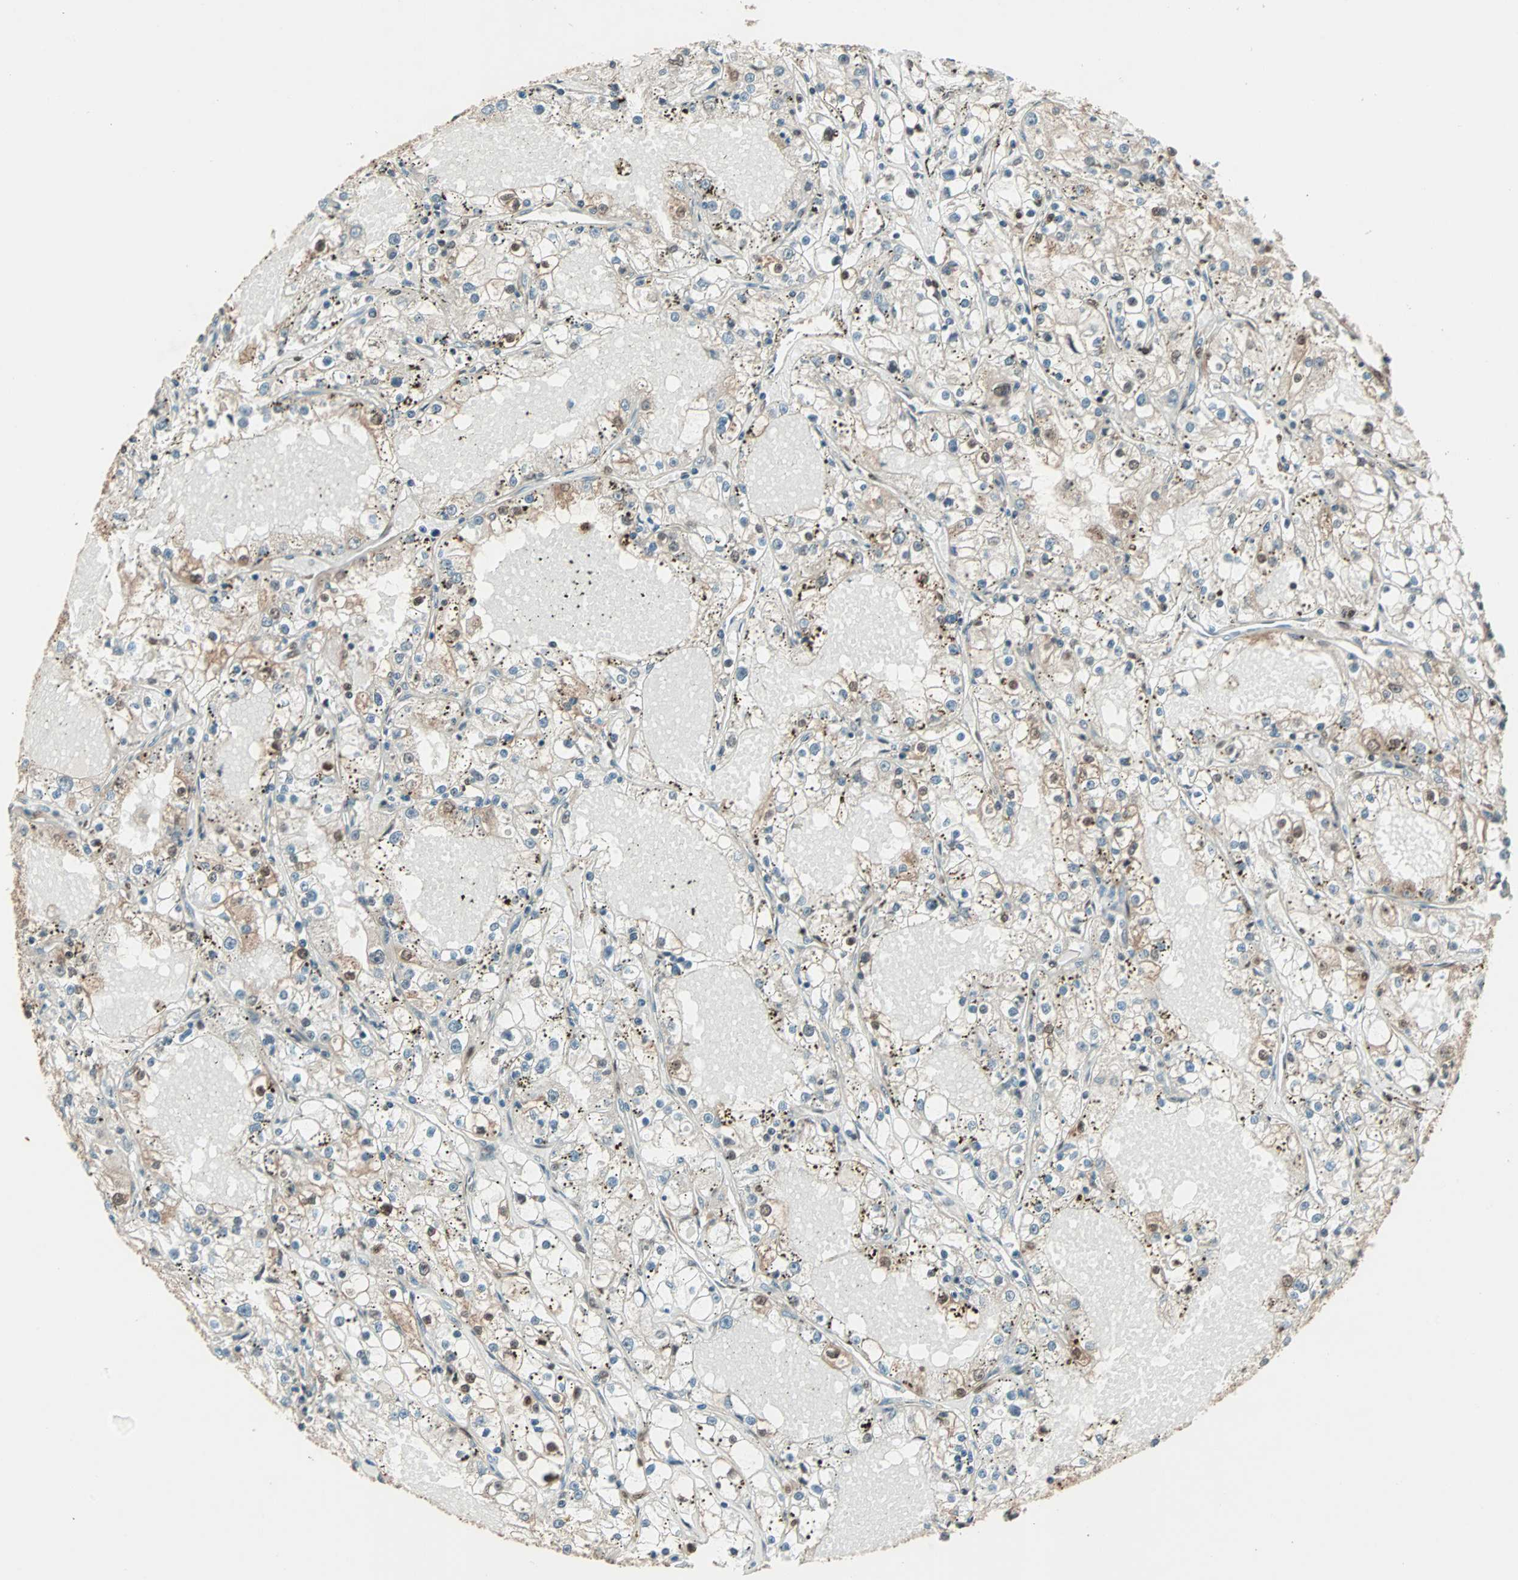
{"staining": {"intensity": "moderate", "quantity": "25%-75%", "location": "nuclear"}, "tissue": "renal cancer", "cell_type": "Tumor cells", "image_type": "cancer", "snomed": [{"axis": "morphology", "description": "Adenocarcinoma, NOS"}, {"axis": "topography", "description": "Kidney"}], "caption": "Renal cancer (adenocarcinoma) was stained to show a protein in brown. There is medium levels of moderate nuclear staining in approximately 25%-75% of tumor cells.", "gene": "ZNF701", "patient": {"sex": "male", "age": 56}}